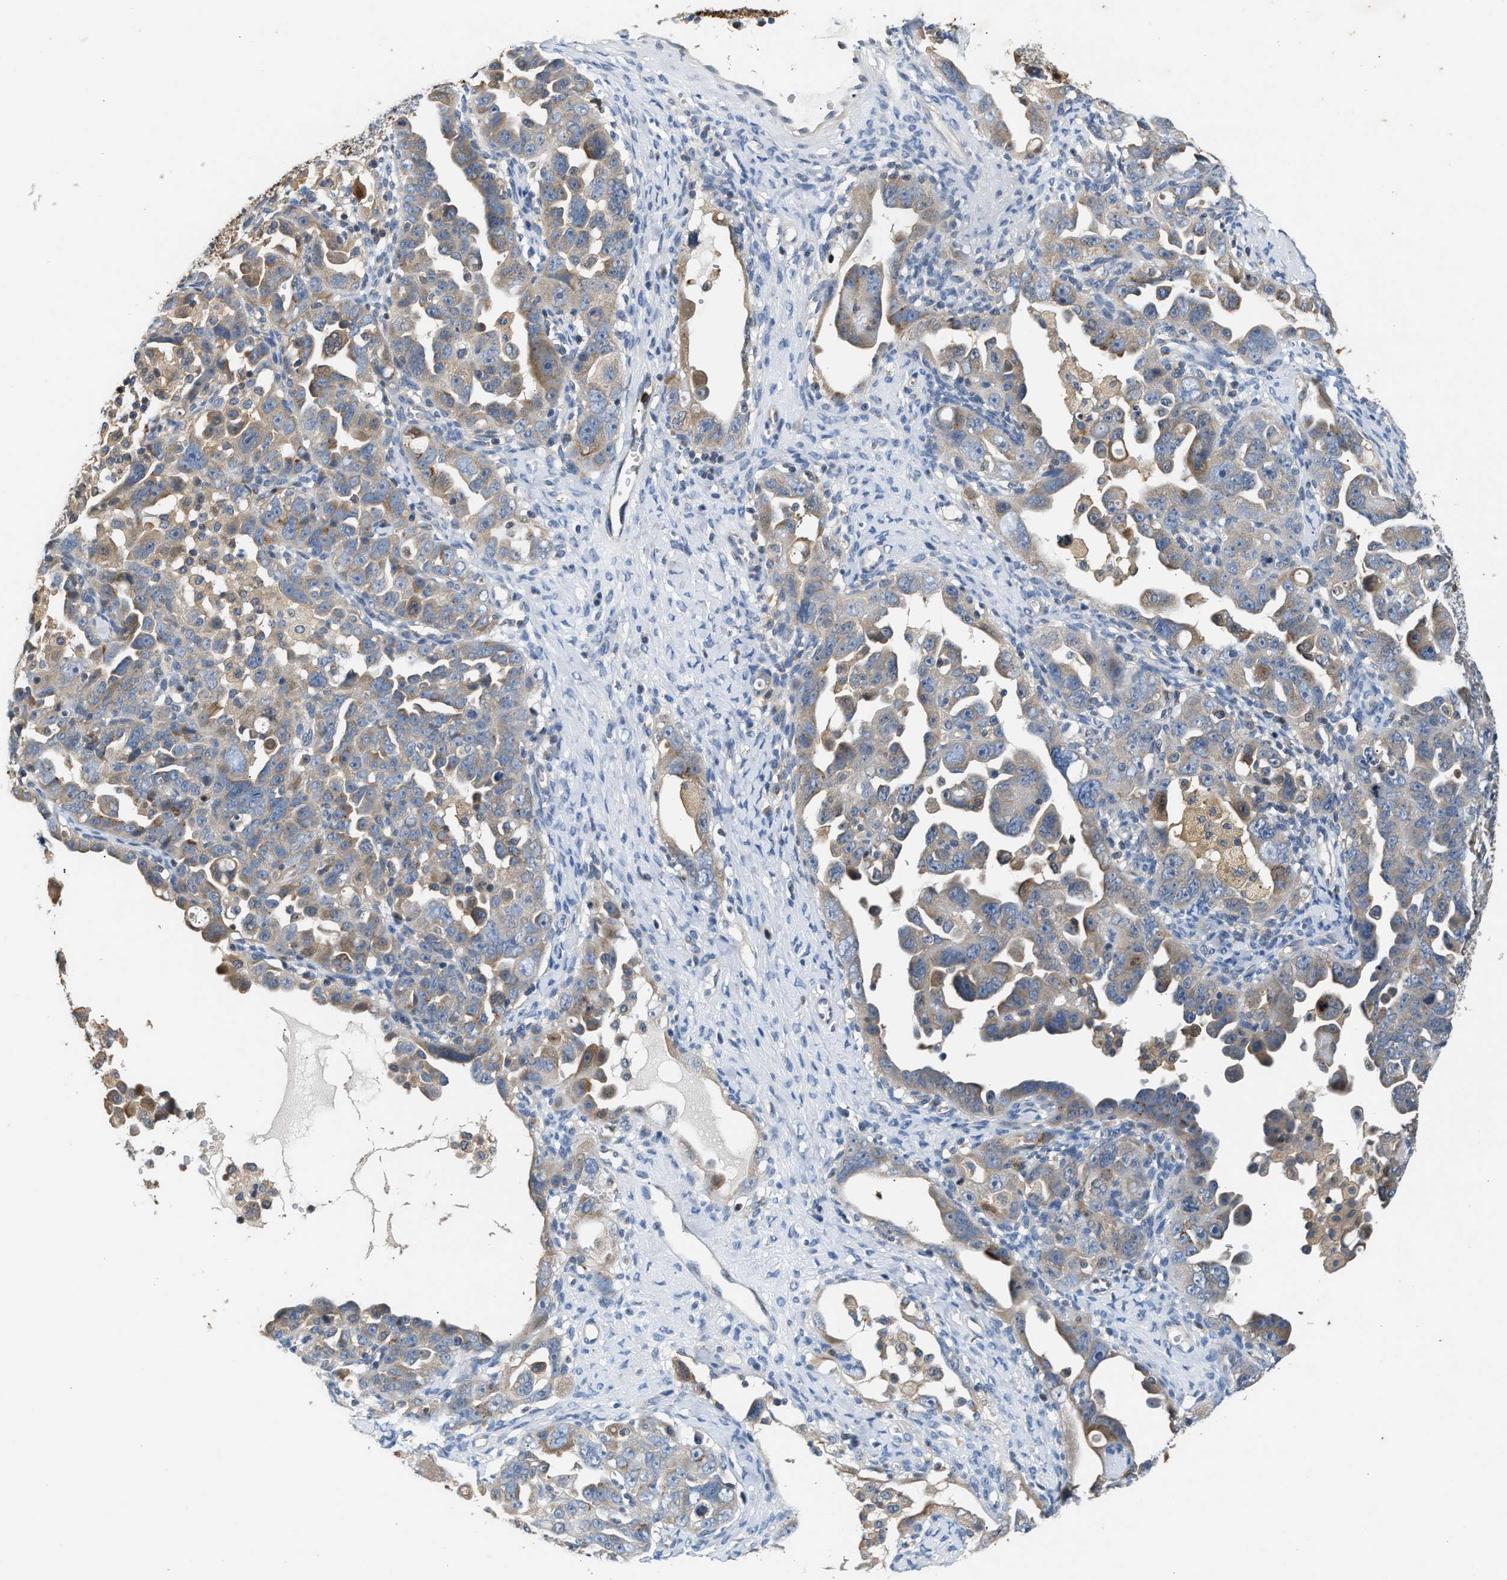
{"staining": {"intensity": "weak", "quantity": ">75%", "location": "cytoplasmic/membranous"}, "tissue": "ovarian cancer", "cell_type": "Tumor cells", "image_type": "cancer", "snomed": [{"axis": "morphology", "description": "Cystadenocarcinoma, serous, NOS"}, {"axis": "topography", "description": "Ovary"}], "caption": "Protein staining reveals weak cytoplasmic/membranous expression in about >75% of tumor cells in ovarian cancer (serous cystadenocarcinoma).", "gene": "CHUK", "patient": {"sex": "female", "age": 66}}